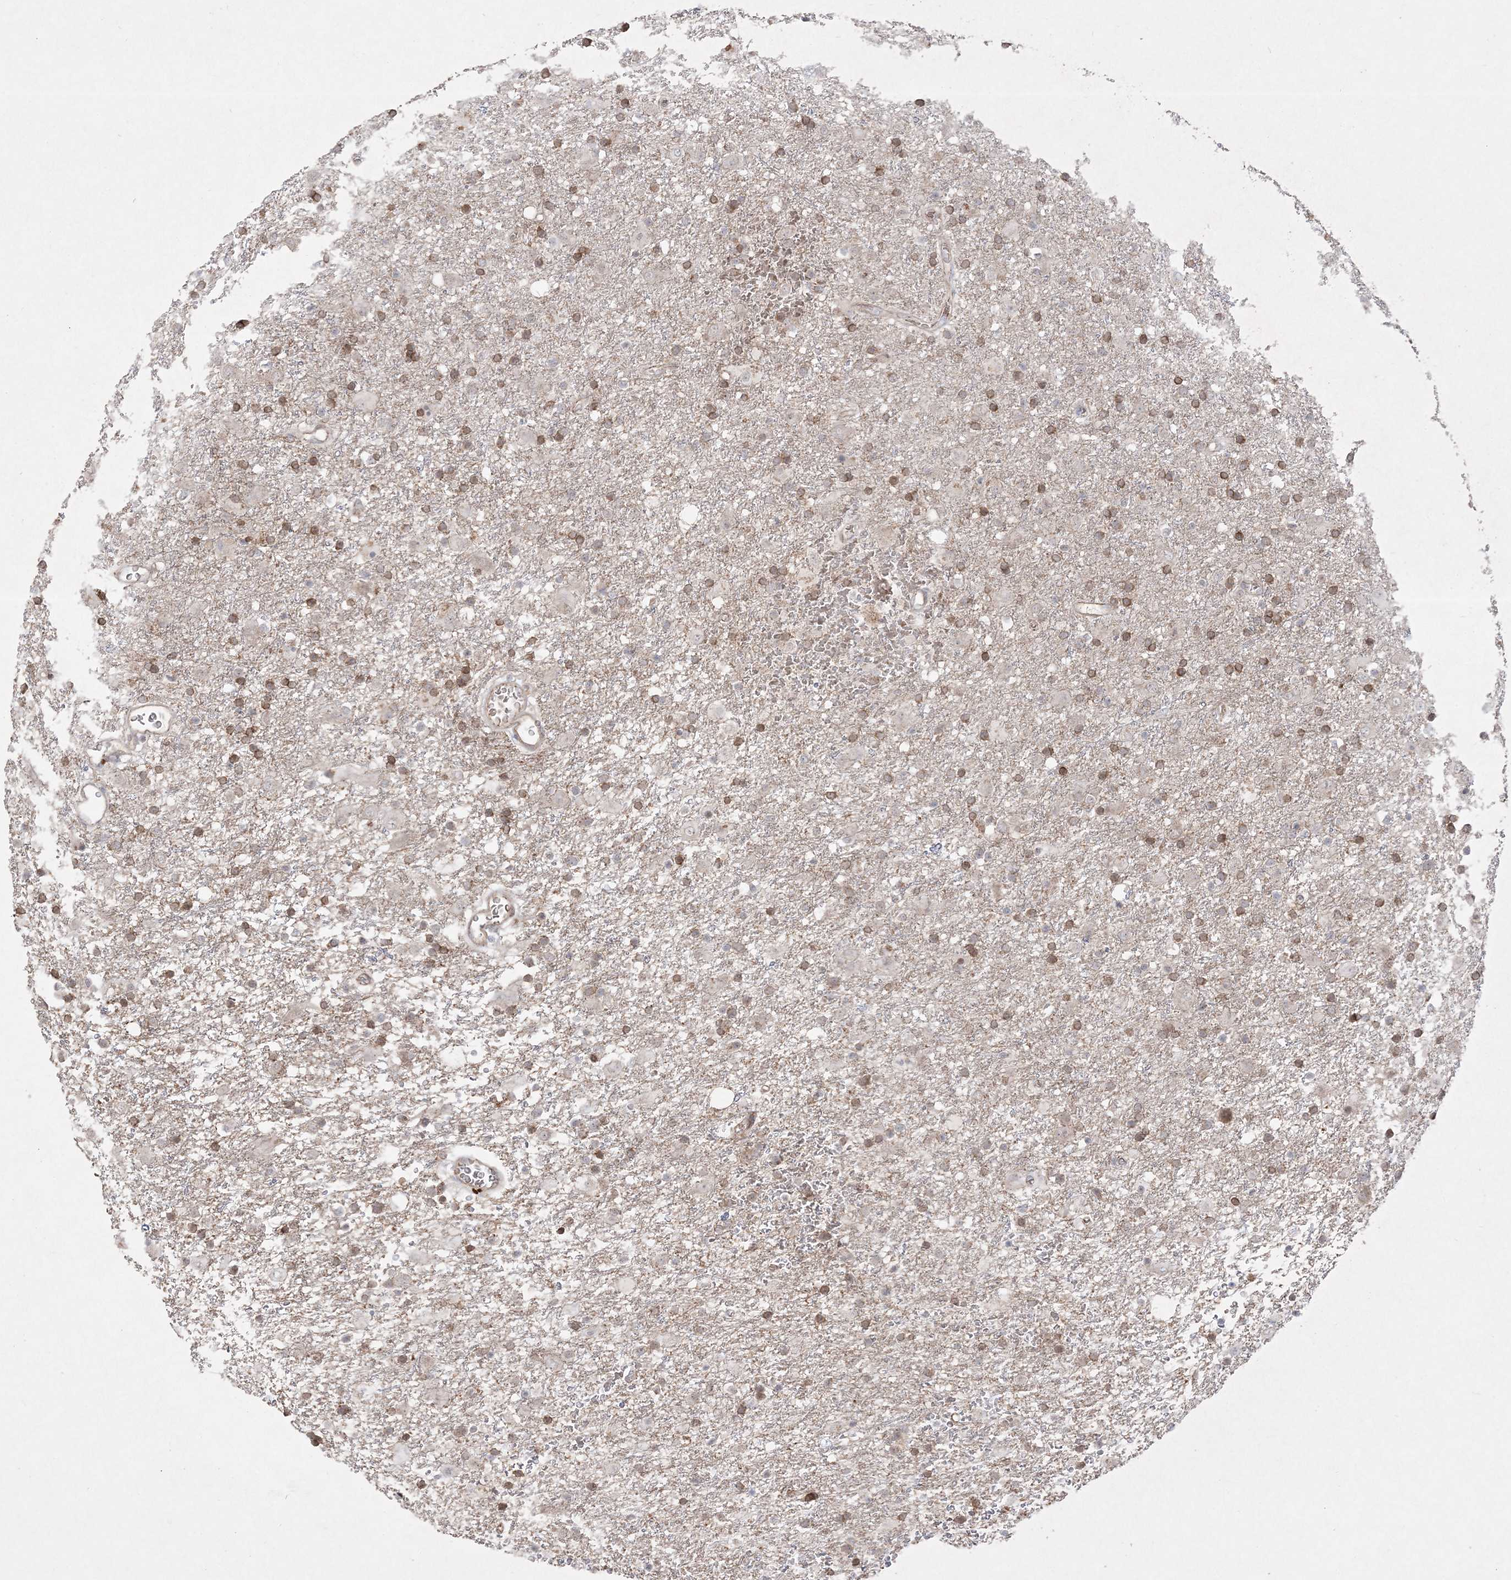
{"staining": {"intensity": "negative", "quantity": "none", "location": "none"}, "tissue": "glioma", "cell_type": "Tumor cells", "image_type": "cancer", "snomed": [{"axis": "morphology", "description": "Glioma, malignant, Low grade"}, {"axis": "topography", "description": "Brain"}], "caption": "IHC of human glioma demonstrates no staining in tumor cells.", "gene": "CLNK", "patient": {"sex": "male", "age": 65}}